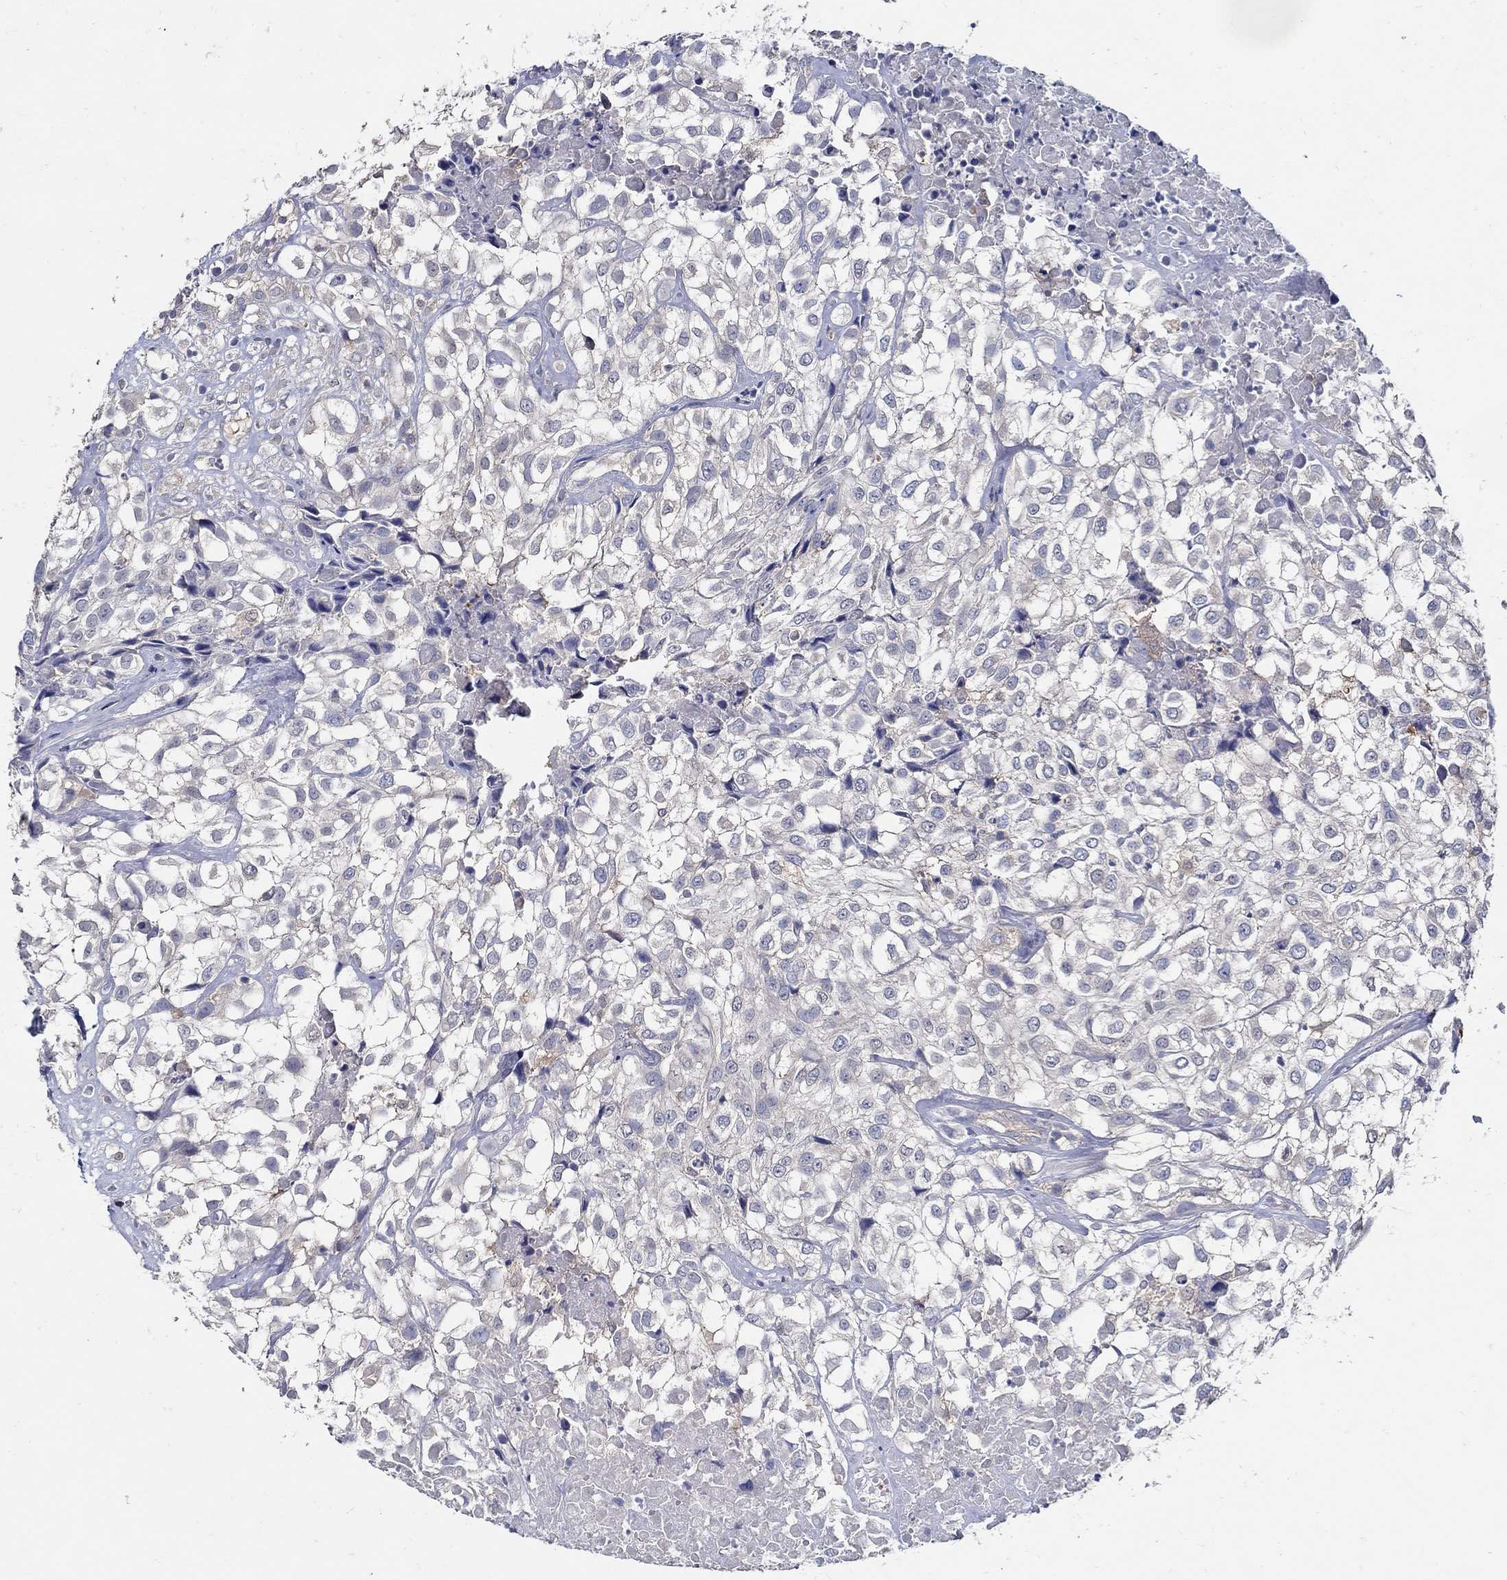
{"staining": {"intensity": "negative", "quantity": "none", "location": "none"}, "tissue": "urothelial cancer", "cell_type": "Tumor cells", "image_type": "cancer", "snomed": [{"axis": "morphology", "description": "Urothelial carcinoma, High grade"}, {"axis": "topography", "description": "Urinary bladder"}], "caption": "Immunohistochemistry of high-grade urothelial carcinoma reveals no staining in tumor cells. Nuclei are stained in blue.", "gene": "MTHFR", "patient": {"sex": "male", "age": 56}}